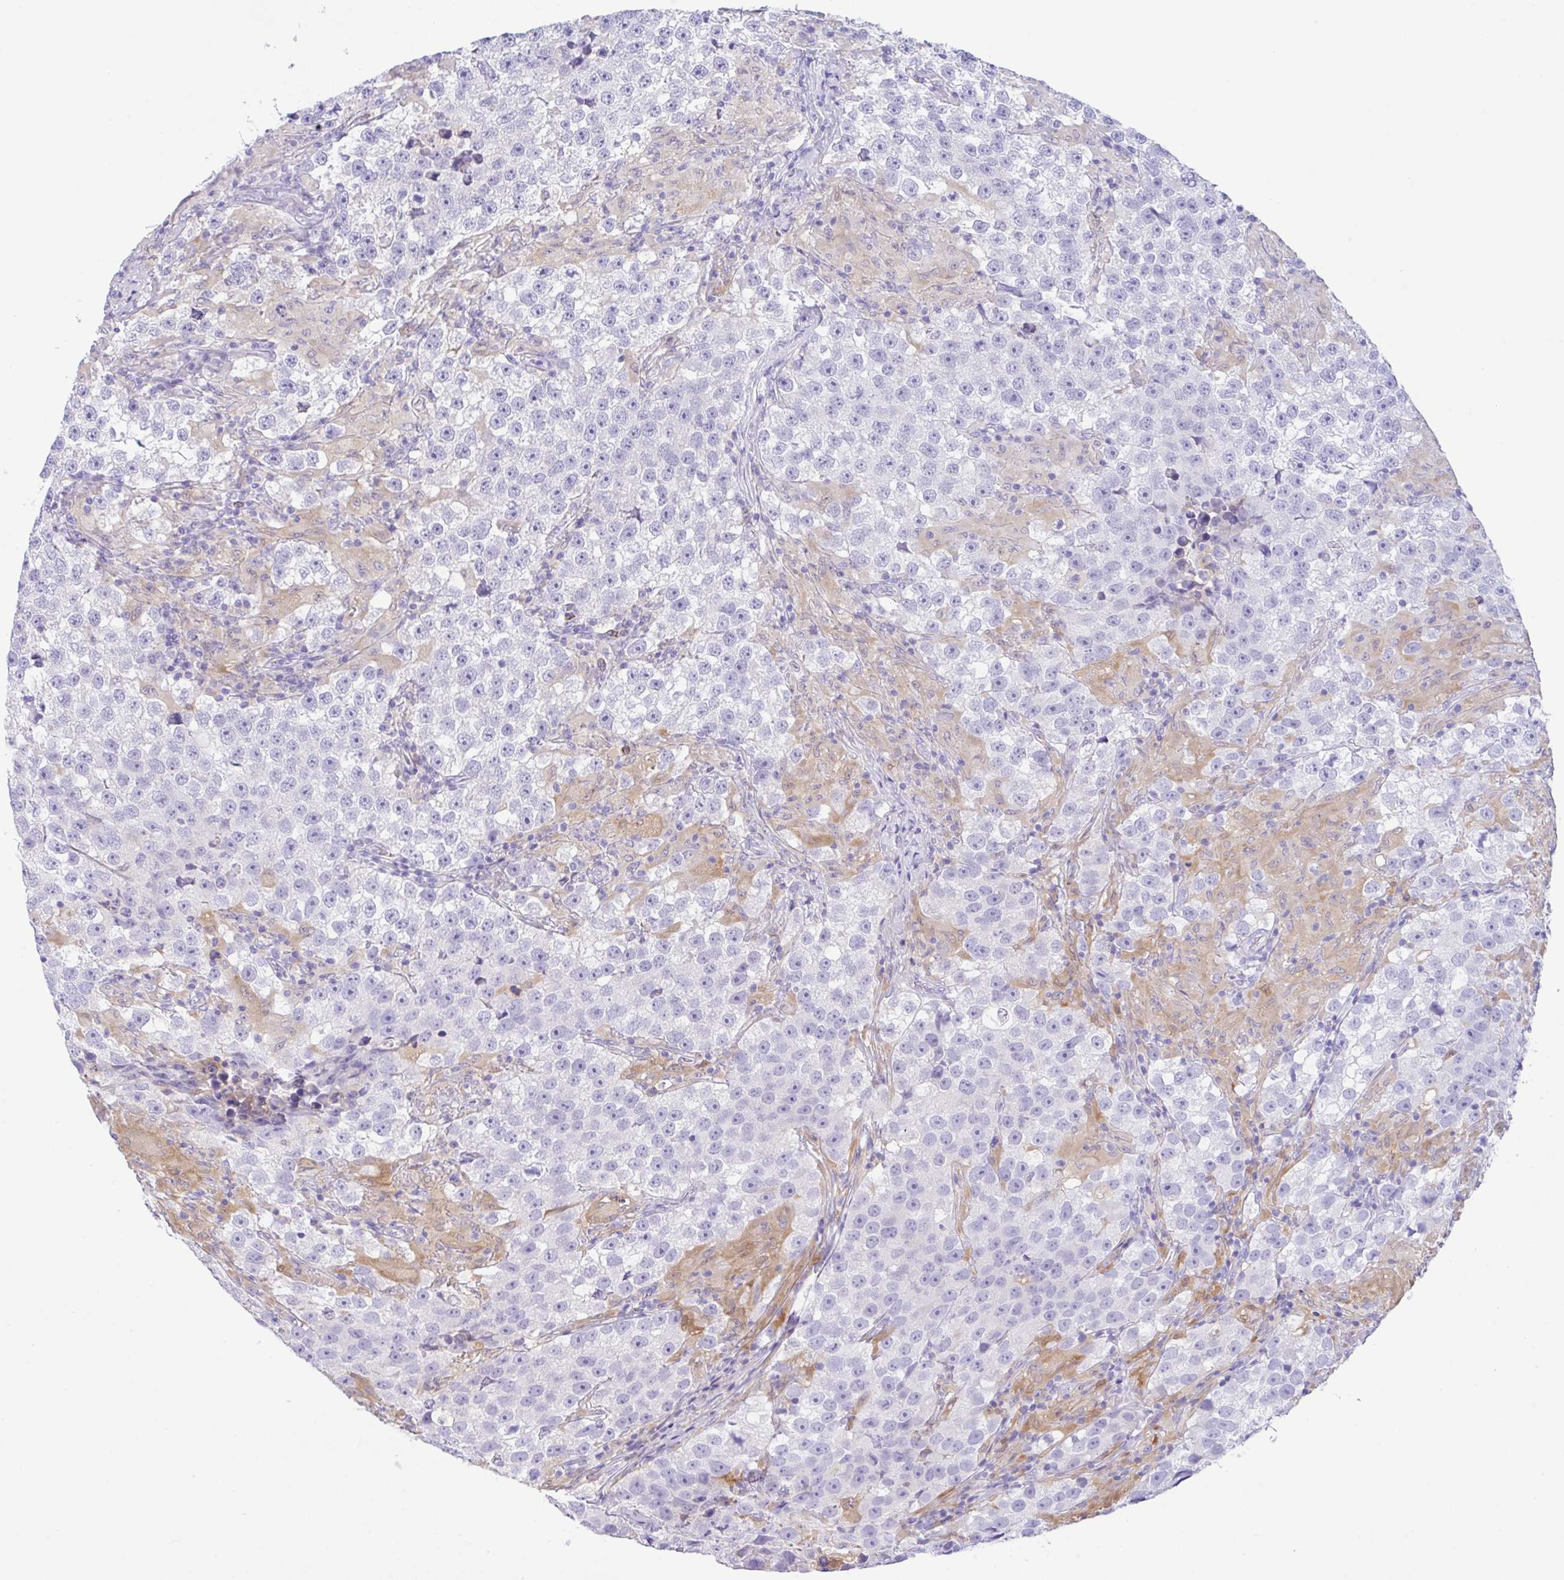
{"staining": {"intensity": "negative", "quantity": "none", "location": "none"}, "tissue": "testis cancer", "cell_type": "Tumor cells", "image_type": "cancer", "snomed": [{"axis": "morphology", "description": "Seminoma, NOS"}, {"axis": "topography", "description": "Testis"}], "caption": "Protein analysis of testis cancer shows no significant positivity in tumor cells.", "gene": "NCF1", "patient": {"sex": "male", "age": 46}}